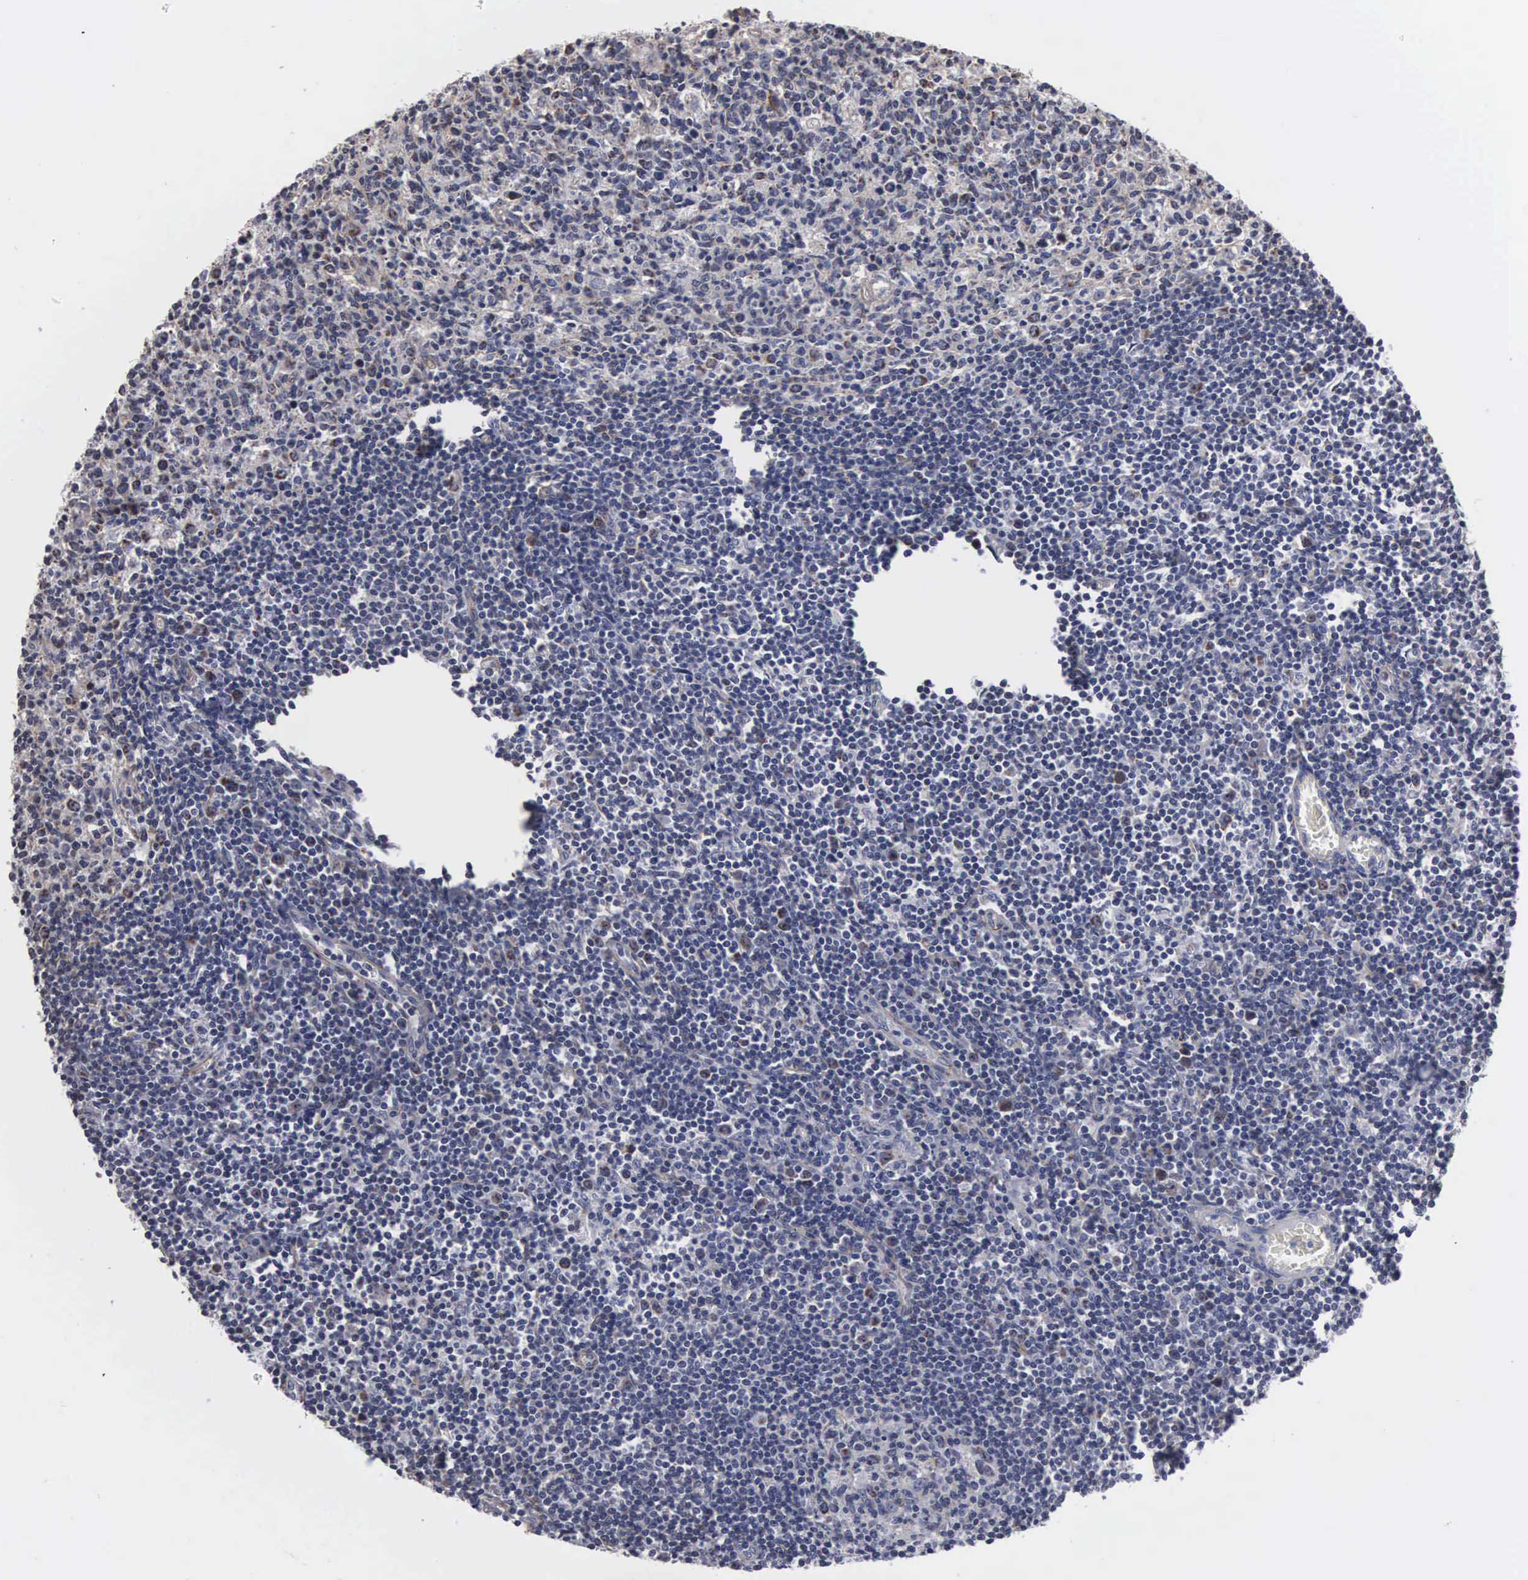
{"staining": {"intensity": "negative", "quantity": "none", "location": "none"}, "tissue": "lymph node", "cell_type": "Germinal center cells", "image_type": "normal", "snomed": [{"axis": "morphology", "description": "Normal tissue, NOS"}, {"axis": "topography", "description": "Lymph node"}], "caption": "Micrograph shows no protein staining in germinal center cells of benign lymph node.", "gene": "NGDN", "patient": {"sex": "female", "age": 55}}